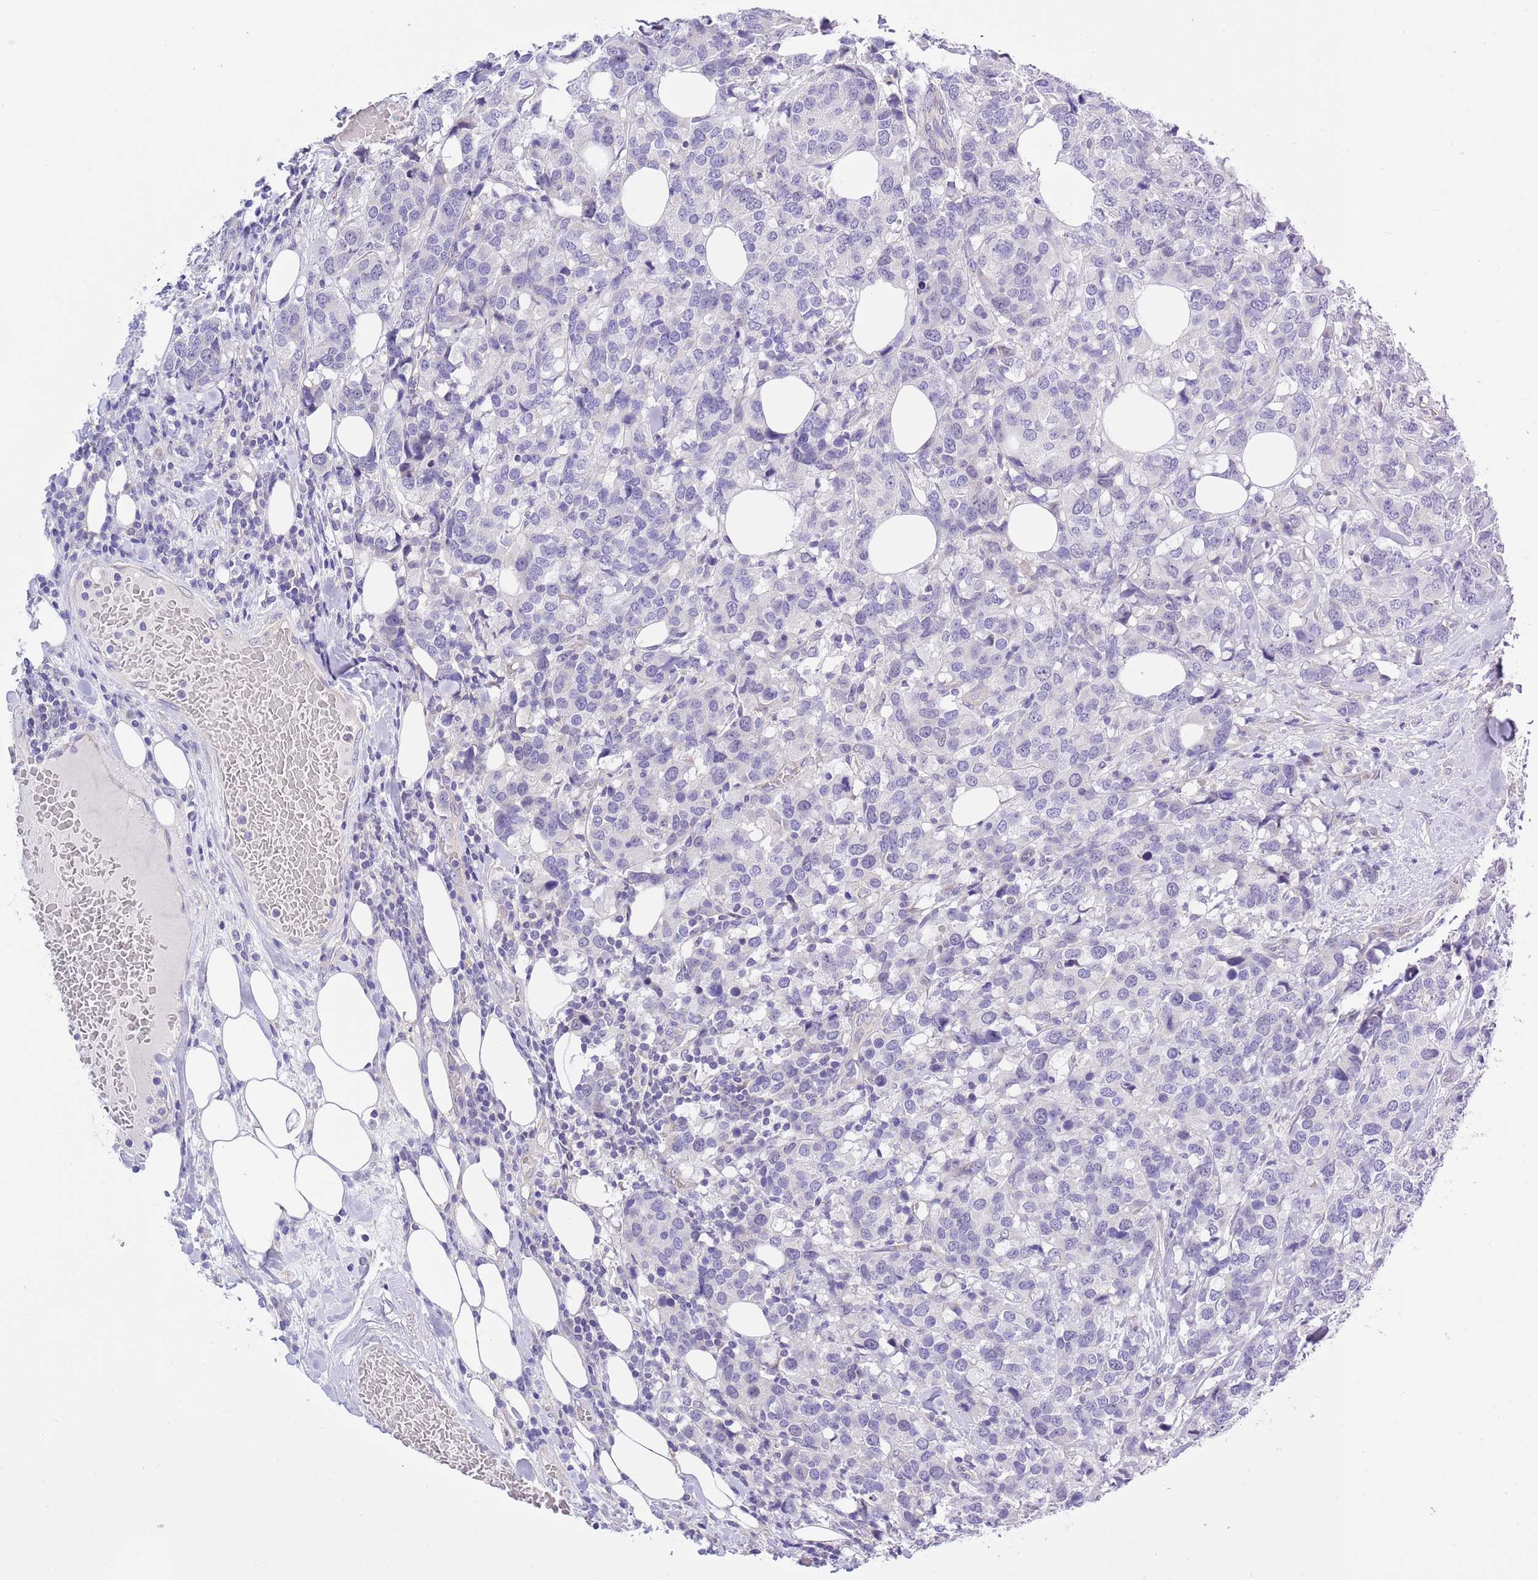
{"staining": {"intensity": "negative", "quantity": "none", "location": "none"}, "tissue": "breast cancer", "cell_type": "Tumor cells", "image_type": "cancer", "snomed": [{"axis": "morphology", "description": "Lobular carcinoma"}, {"axis": "topography", "description": "Breast"}], "caption": "Immunohistochemistry photomicrograph of breast cancer stained for a protein (brown), which exhibits no positivity in tumor cells.", "gene": "NET1", "patient": {"sex": "female", "age": 59}}